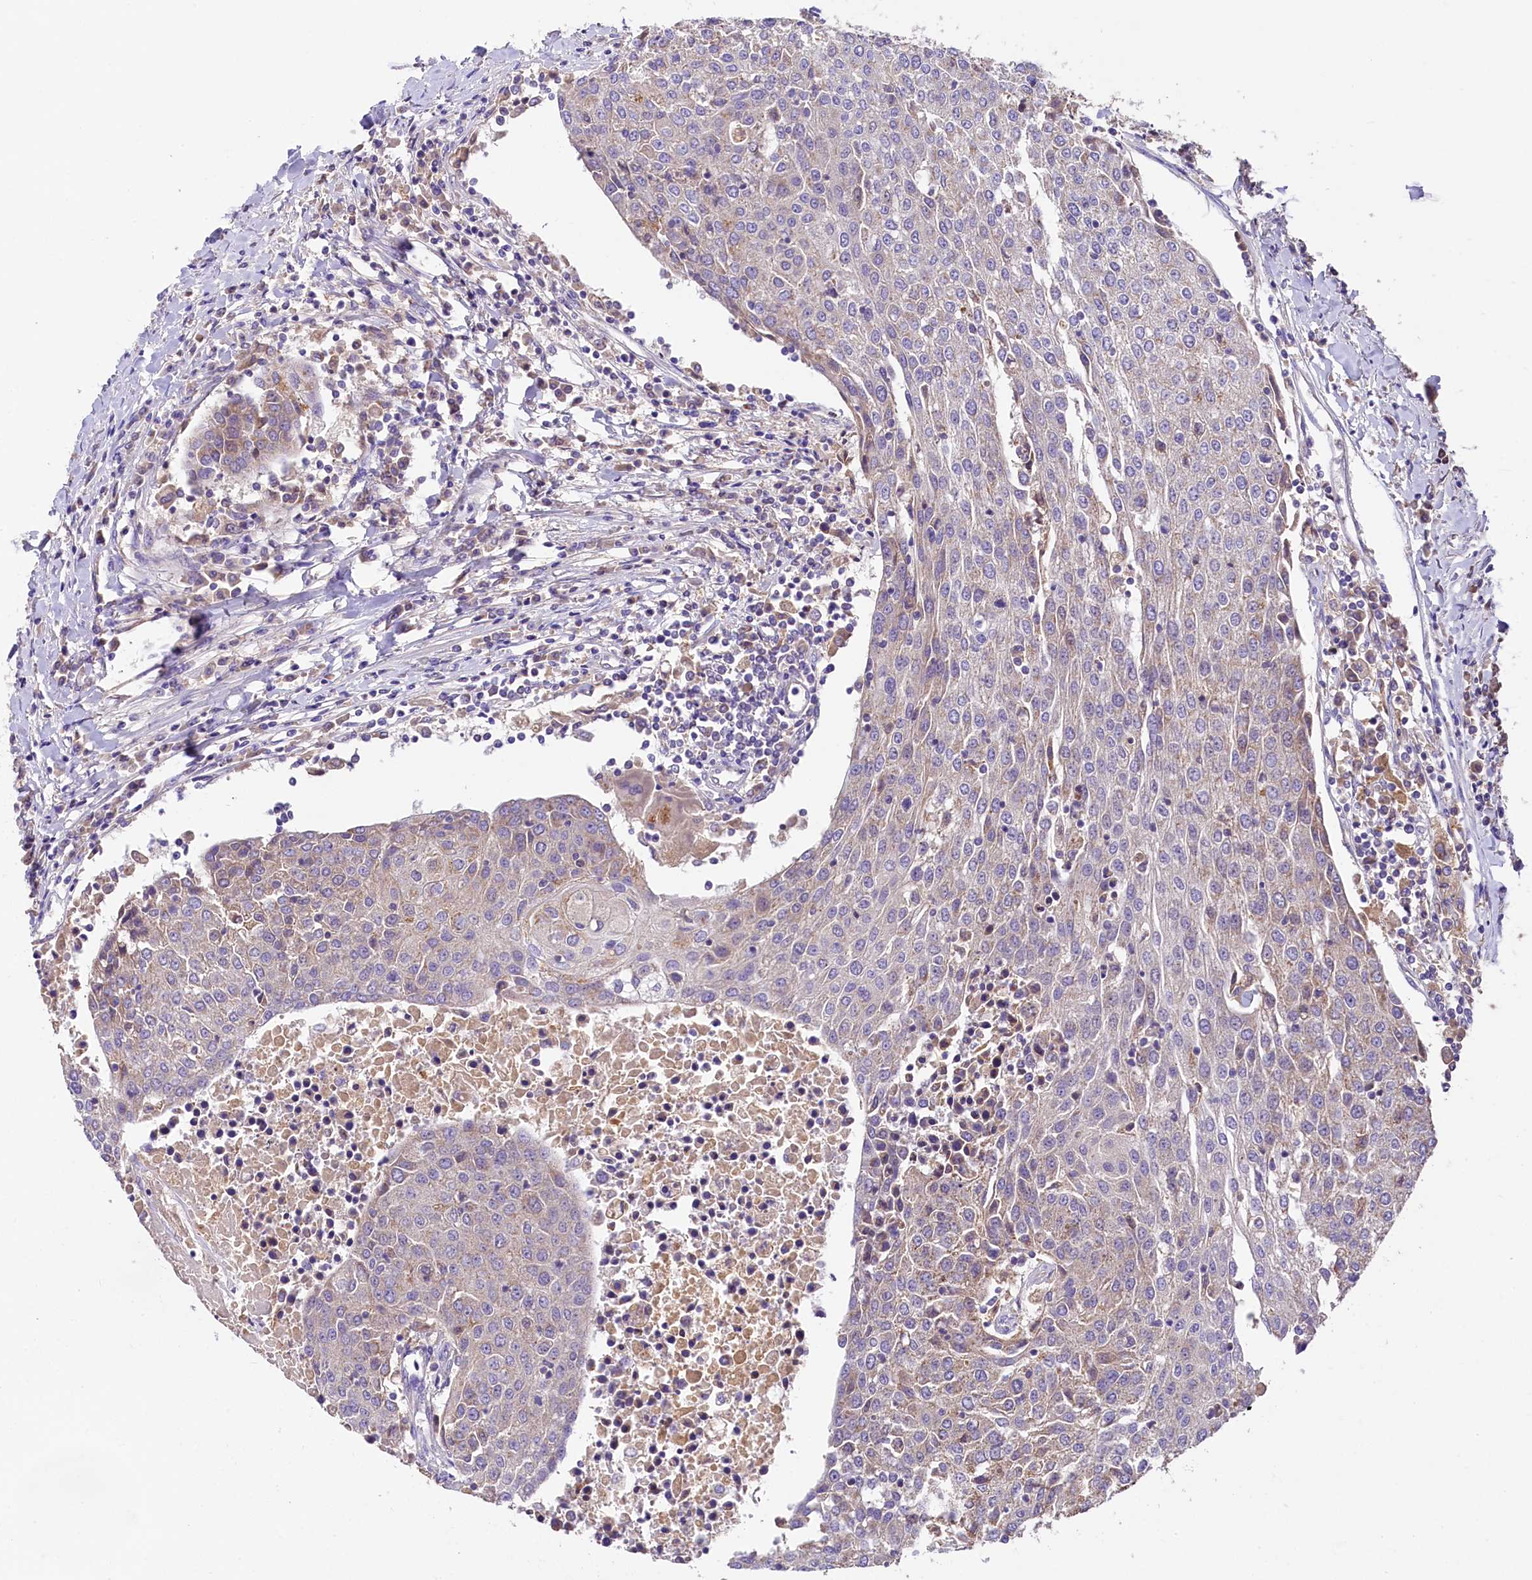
{"staining": {"intensity": "weak", "quantity": "<25%", "location": "cytoplasmic/membranous"}, "tissue": "urothelial cancer", "cell_type": "Tumor cells", "image_type": "cancer", "snomed": [{"axis": "morphology", "description": "Urothelial carcinoma, High grade"}, {"axis": "topography", "description": "Urinary bladder"}], "caption": "DAB (3,3'-diaminobenzidine) immunohistochemical staining of human urothelial cancer exhibits no significant staining in tumor cells.", "gene": "PMPCB", "patient": {"sex": "female", "age": 85}}